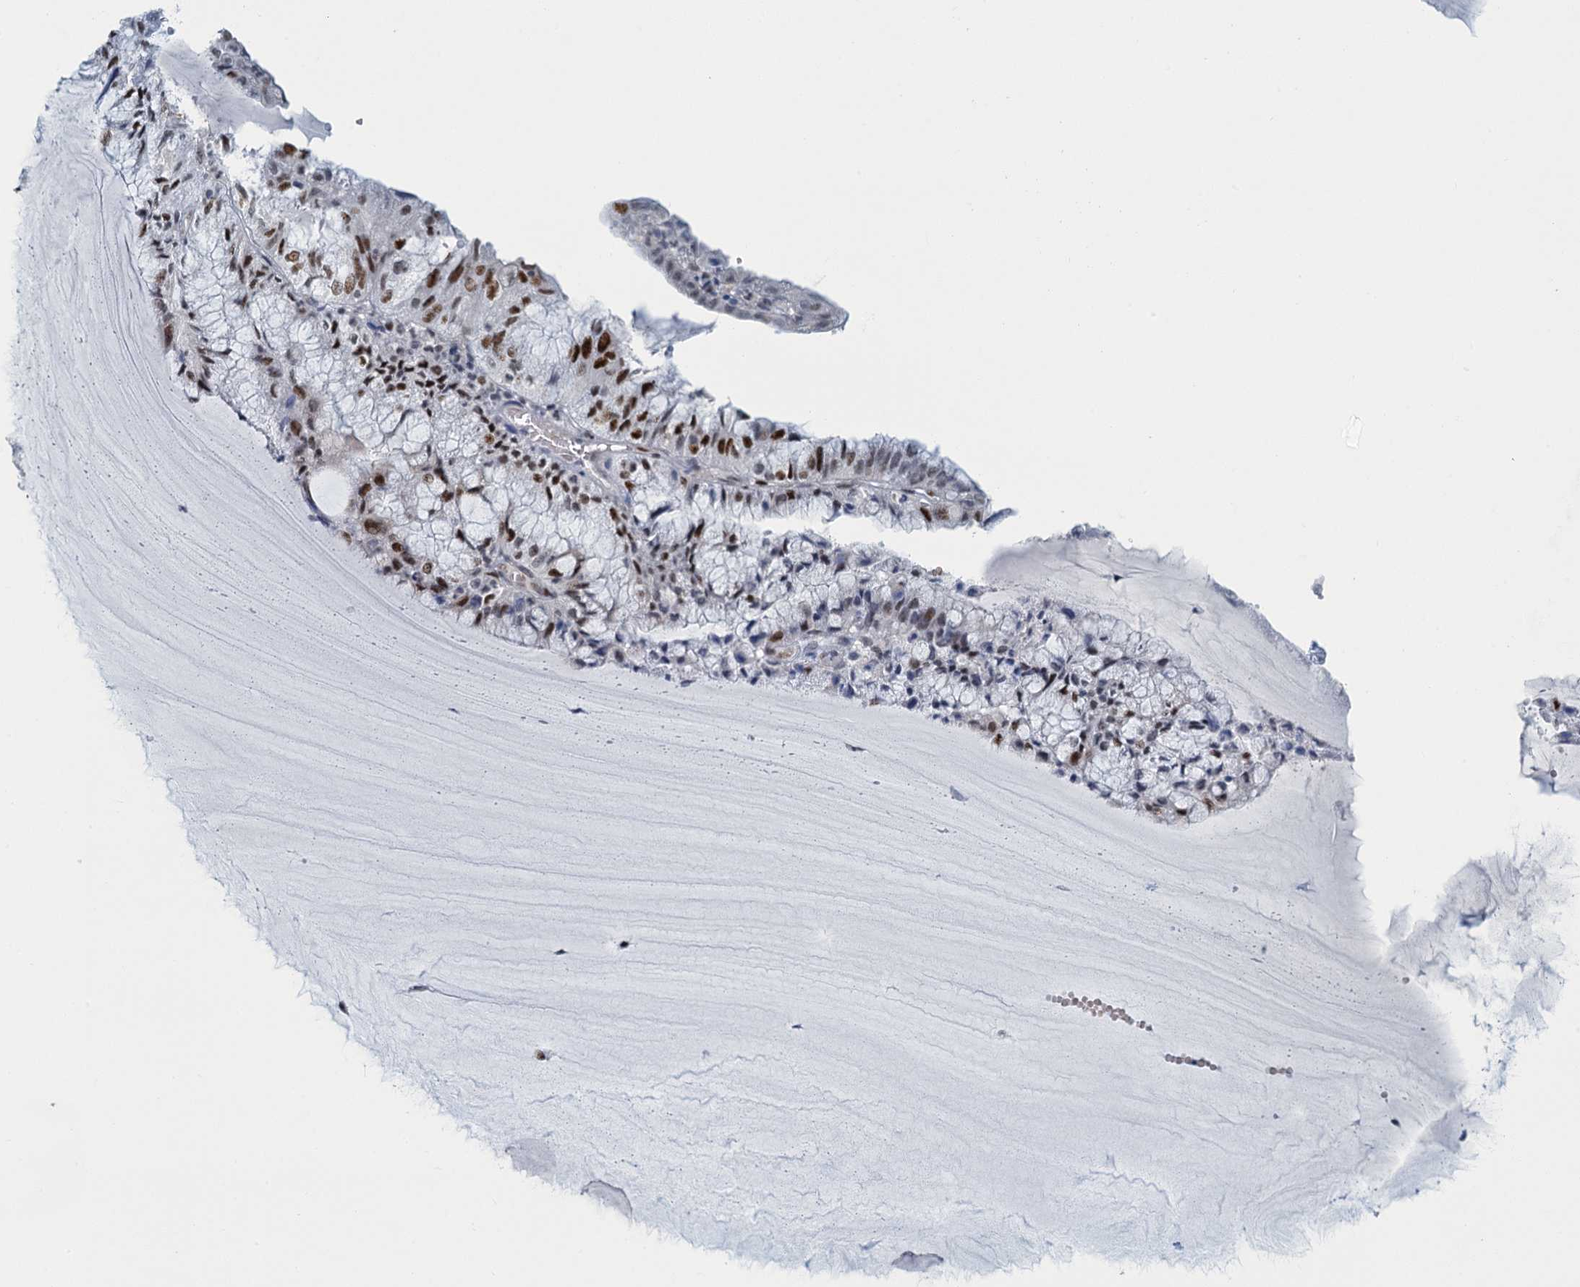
{"staining": {"intensity": "strong", "quantity": "<25%", "location": "nuclear"}, "tissue": "endometrial cancer", "cell_type": "Tumor cells", "image_type": "cancer", "snomed": [{"axis": "morphology", "description": "Adenocarcinoma, NOS"}, {"axis": "topography", "description": "Endometrium"}], "caption": "Immunohistochemistry photomicrograph of endometrial cancer (adenocarcinoma) stained for a protein (brown), which exhibits medium levels of strong nuclear staining in about <25% of tumor cells.", "gene": "TTLL9", "patient": {"sex": "female", "age": 81}}